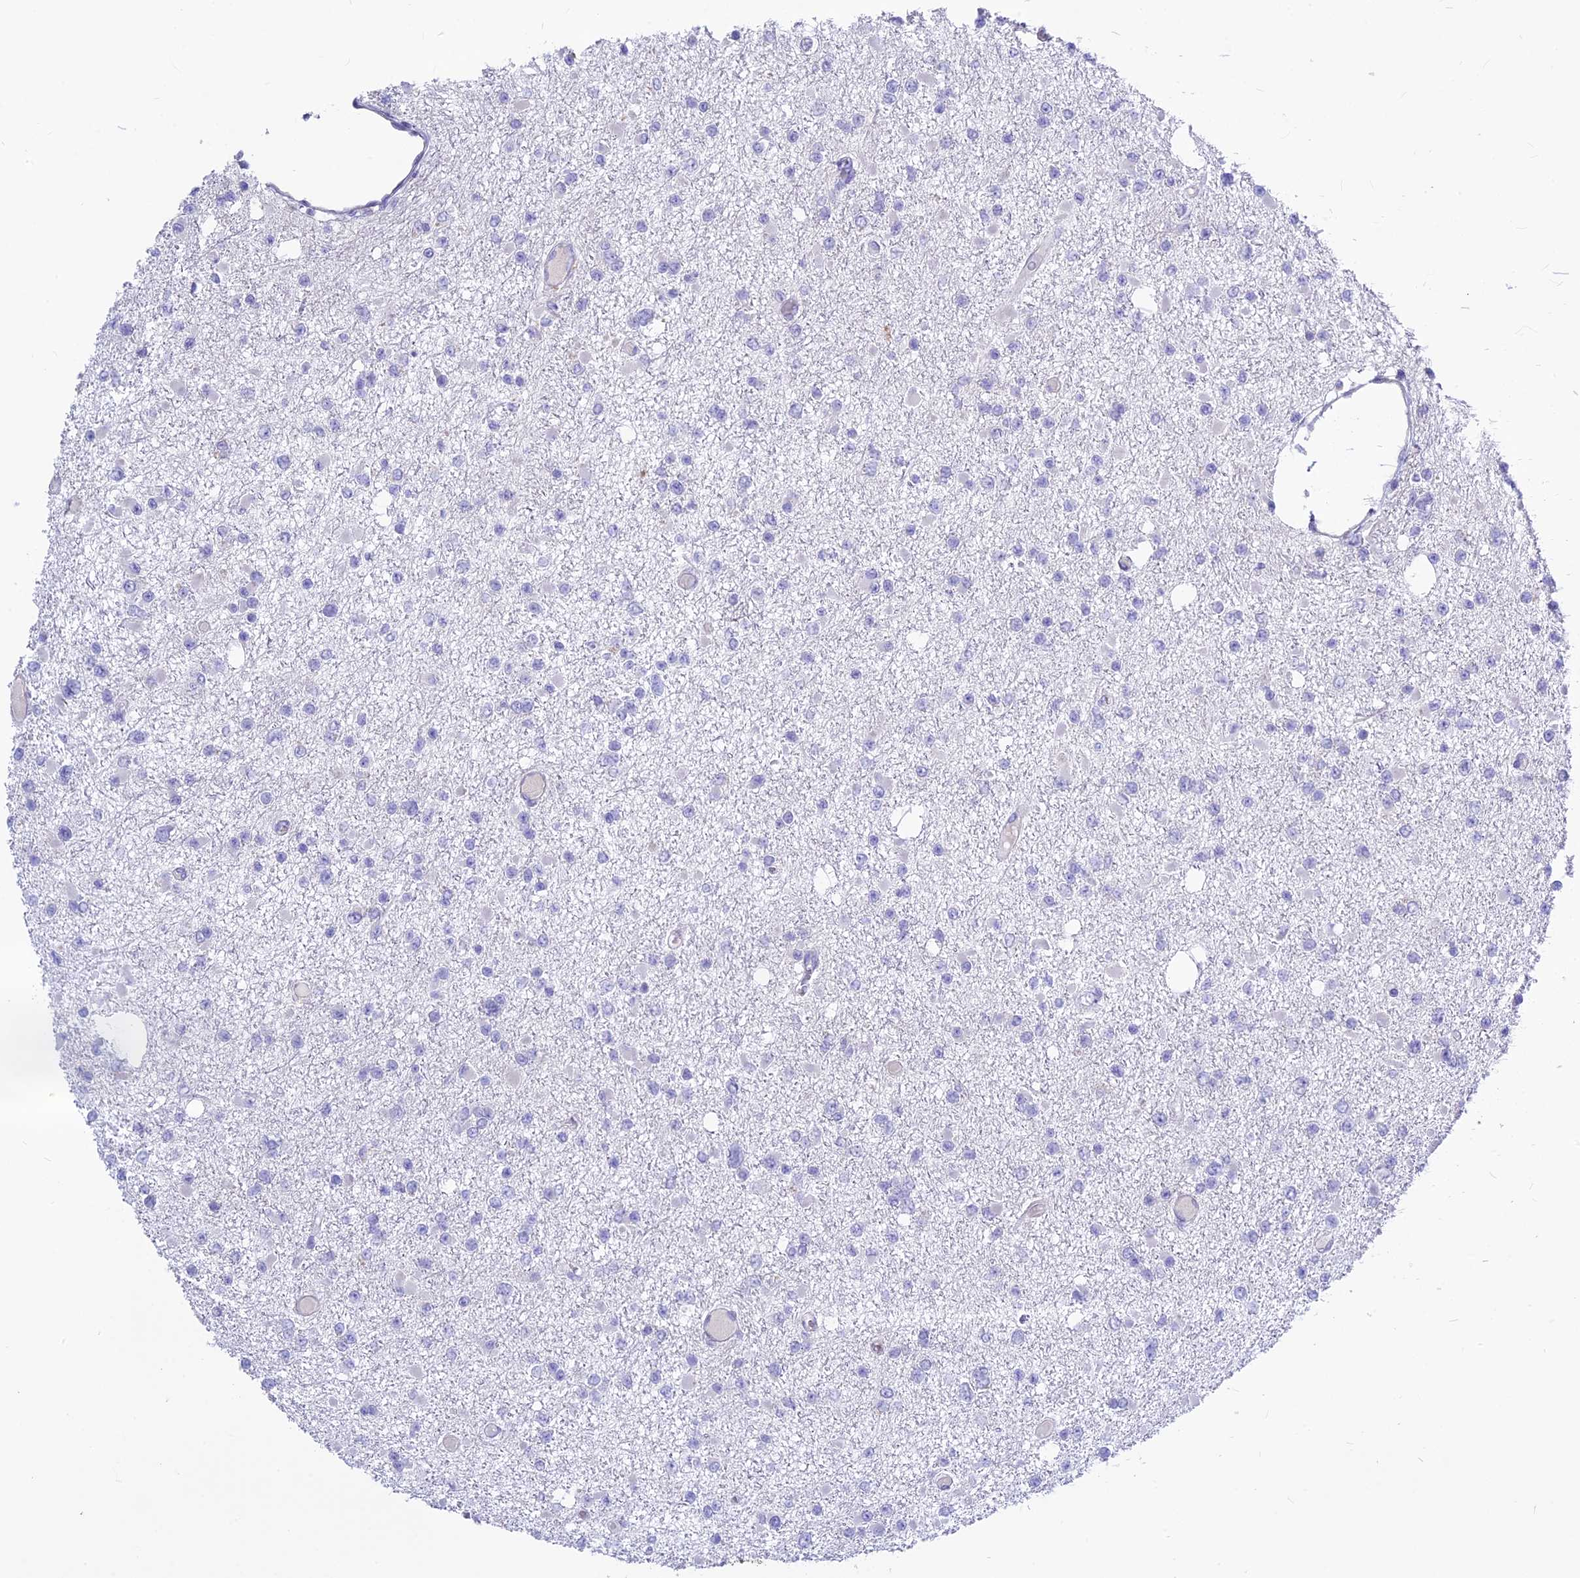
{"staining": {"intensity": "negative", "quantity": "none", "location": "none"}, "tissue": "glioma", "cell_type": "Tumor cells", "image_type": "cancer", "snomed": [{"axis": "morphology", "description": "Glioma, malignant, Low grade"}, {"axis": "topography", "description": "Brain"}], "caption": "IHC photomicrograph of human glioma stained for a protein (brown), which exhibits no staining in tumor cells.", "gene": "SNTN", "patient": {"sex": "female", "age": 22}}